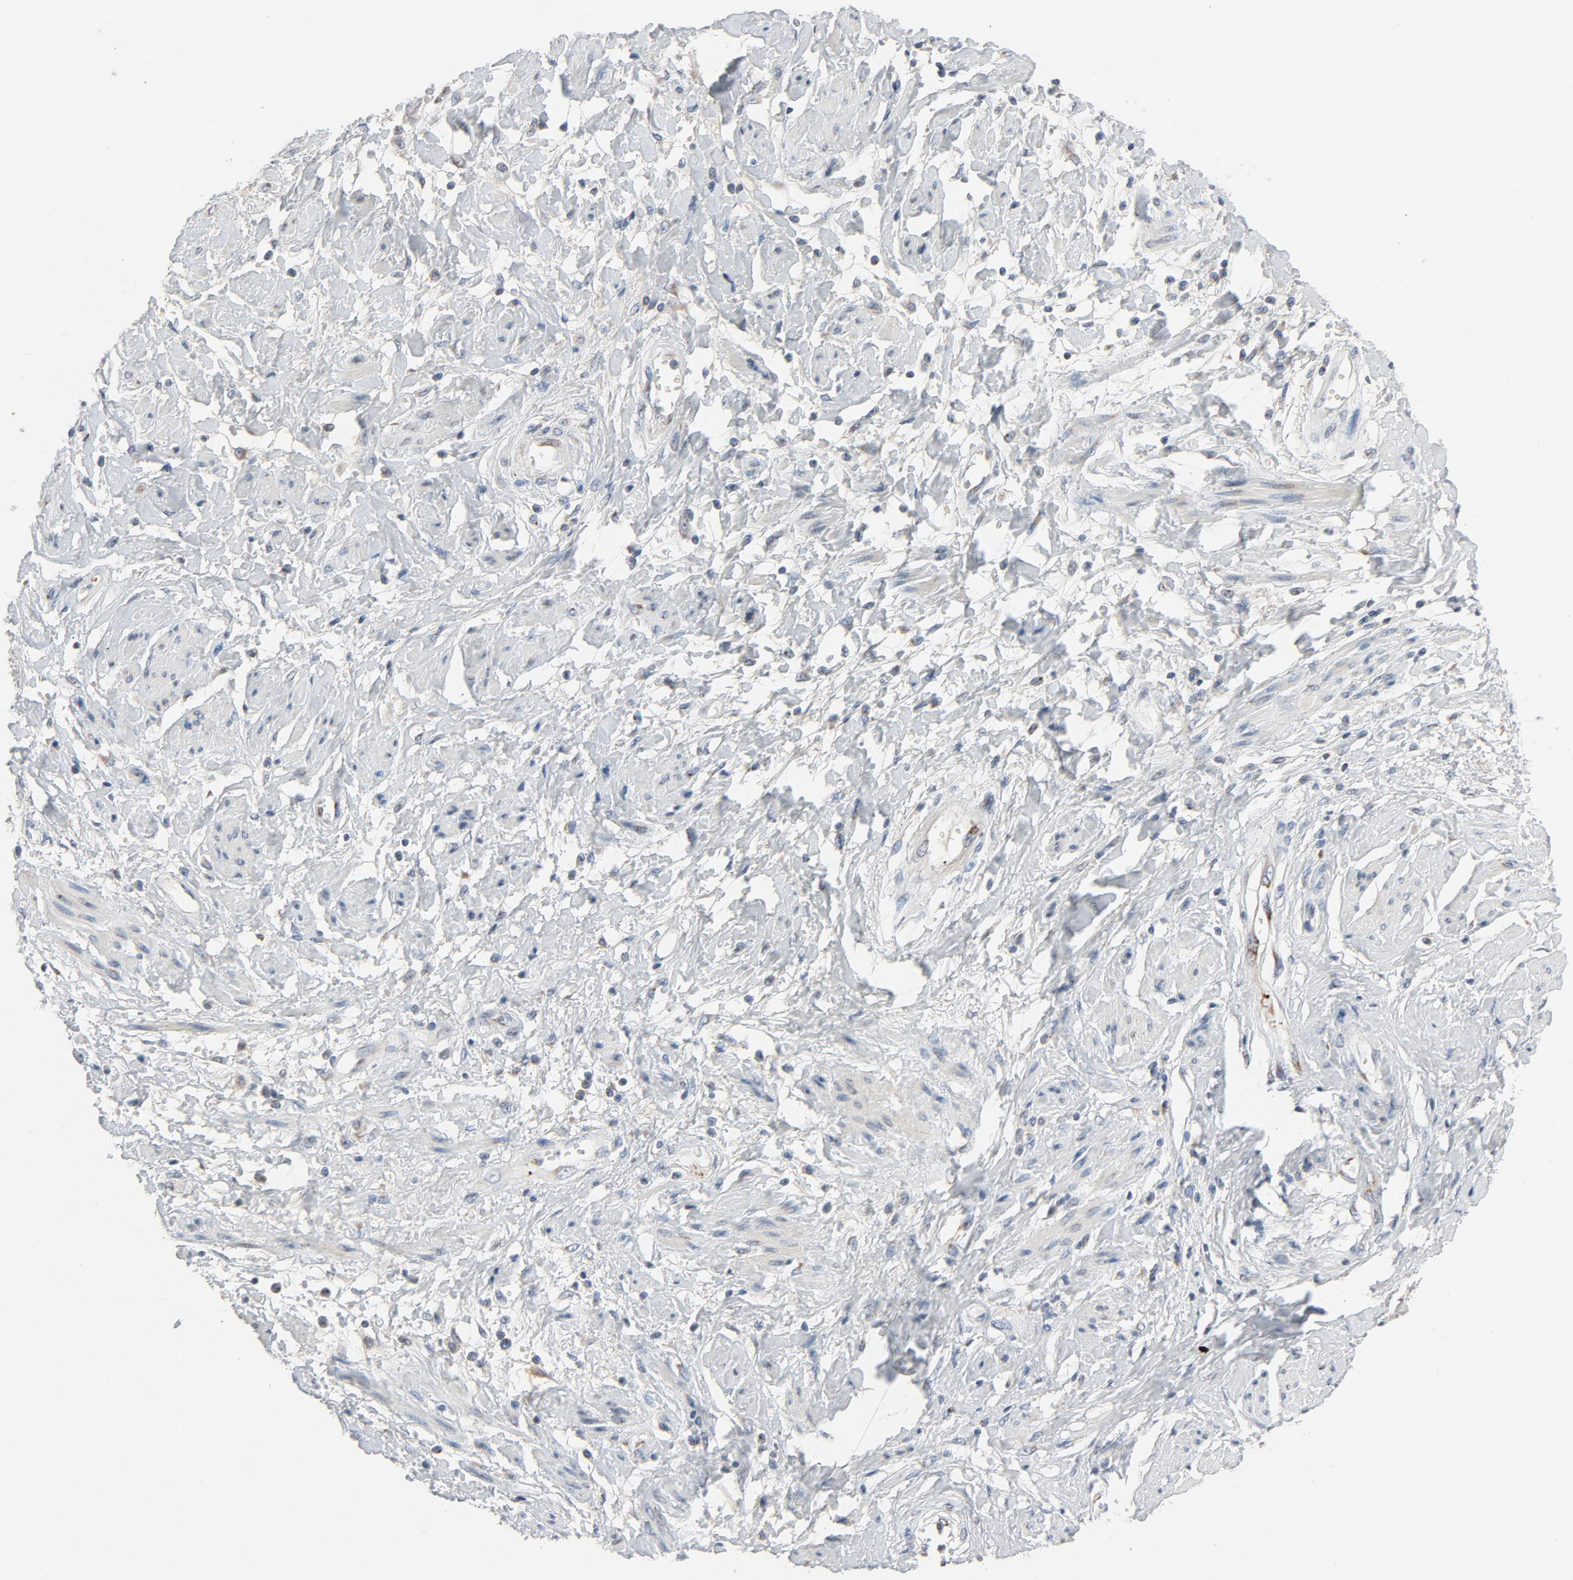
{"staining": {"intensity": "negative", "quantity": "none", "location": "none"}, "tissue": "cervical cancer", "cell_type": "Tumor cells", "image_type": "cancer", "snomed": [{"axis": "morphology", "description": "Squamous cell carcinoma, NOS"}, {"axis": "topography", "description": "Cervix"}], "caption": "Immunohistochemistry micrograph of neoplastic tissue: human squamous cell carcinoma (cervical) stained with DAB displays no significant protein staining in tumor cells. (Brightfield microscopy of DAB (3,3'-diaminobenzidine) IHC at high magnification).", "gene": "LMAN2", "patient": {"sex": "female", "age": 57}}